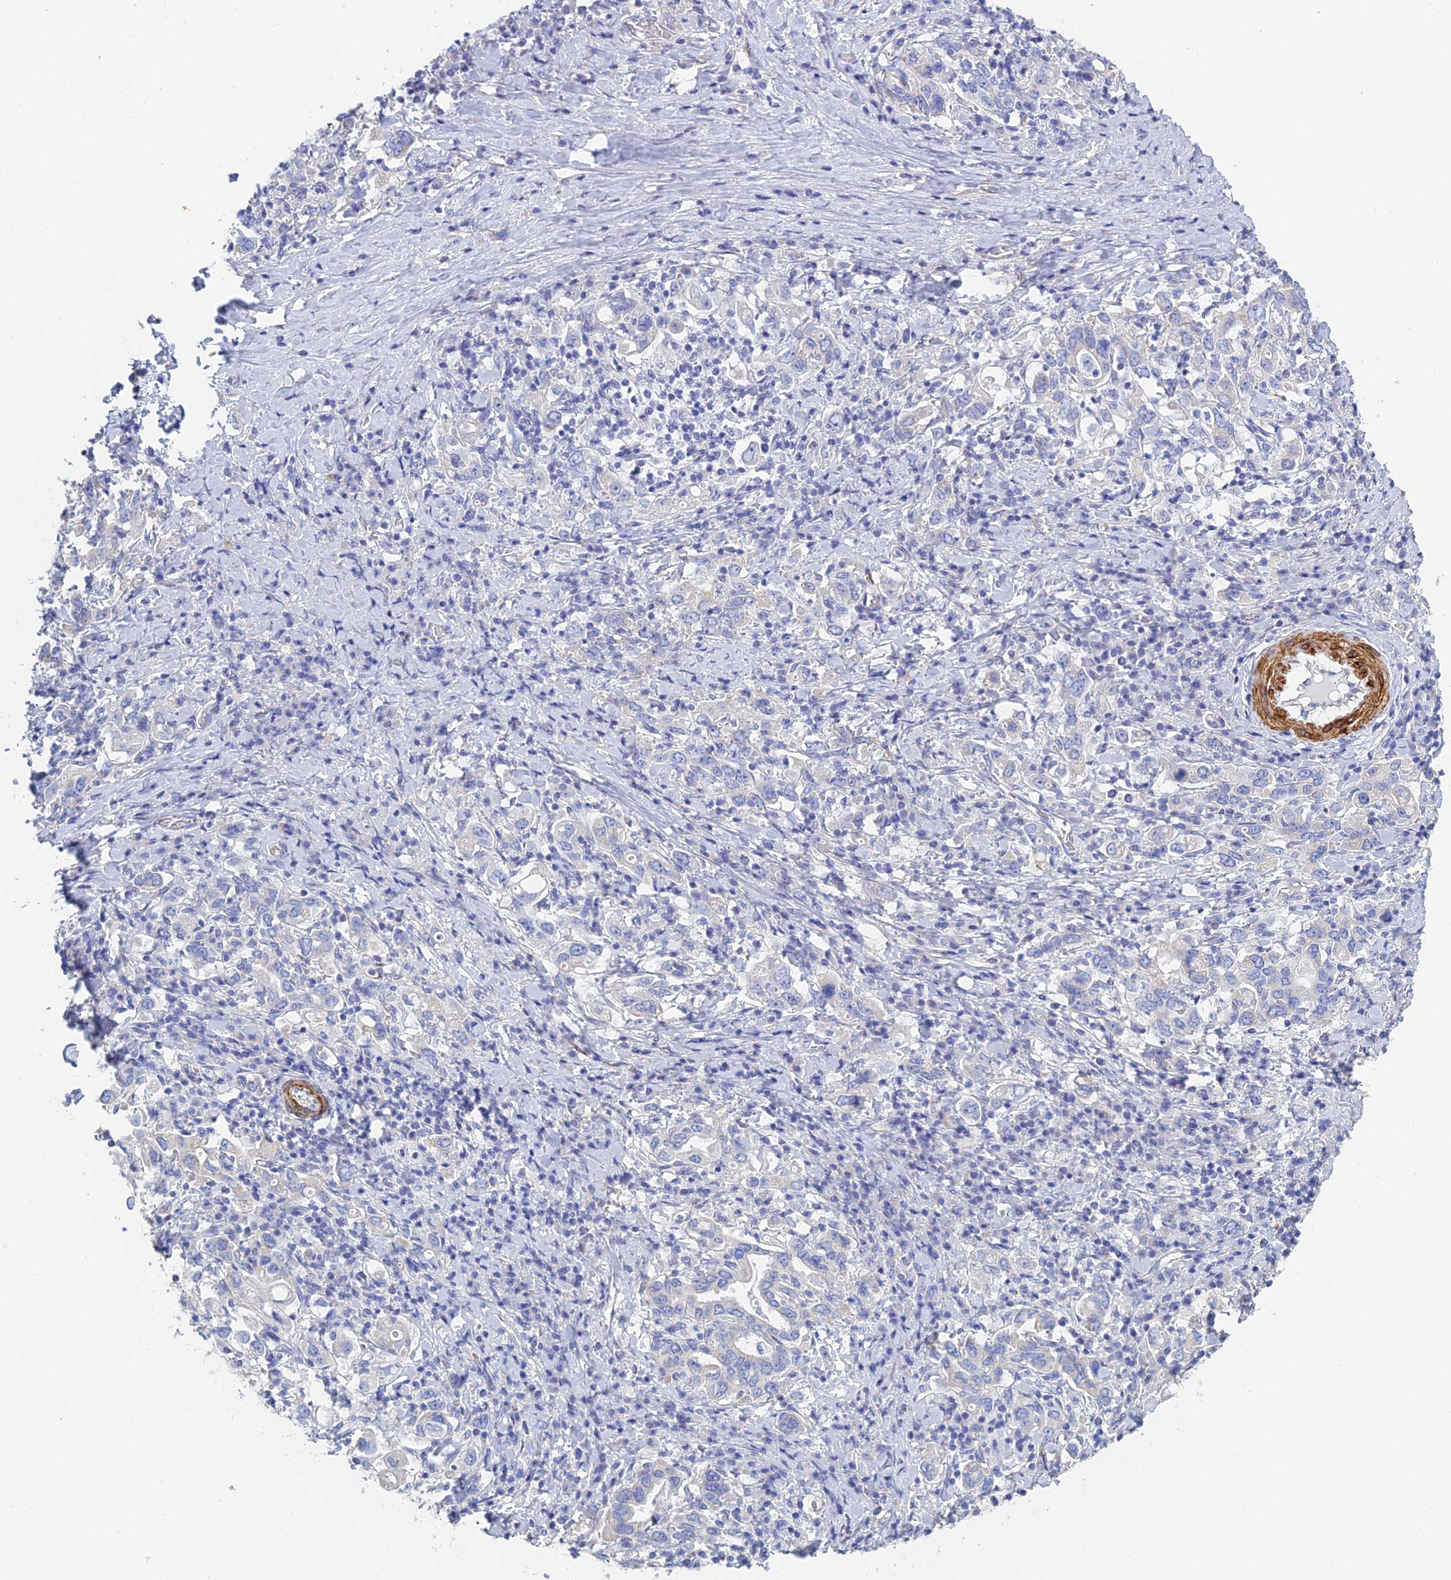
{"staining": {"intensity": "negative", "quantity": "none", "location": "none"}, "tissue": "stomach cancer", "cell_type": "Tumor cells", "image_type": "cancer", "snomed": [{"axis": "morphology", "description": "Adenocarcinoma, NOS"}, {"axis": "topography", "description": "Stomach, upper"}, {"axis": "topography", "description": "Stomach"}], "caption": "Immunohistochemistry (IHC) photomicrograph of human stomach cancer (adenocarcinoma) stained for a protein (brown), which shows no staining in tumor cells. (DAB (3,3'-diaminobenzidine) immunohistochemistry visualized using brightfield microscopy, high magnification).", "gene": "PCDHA8", "patient": {"sex": "male", "age": 62}}